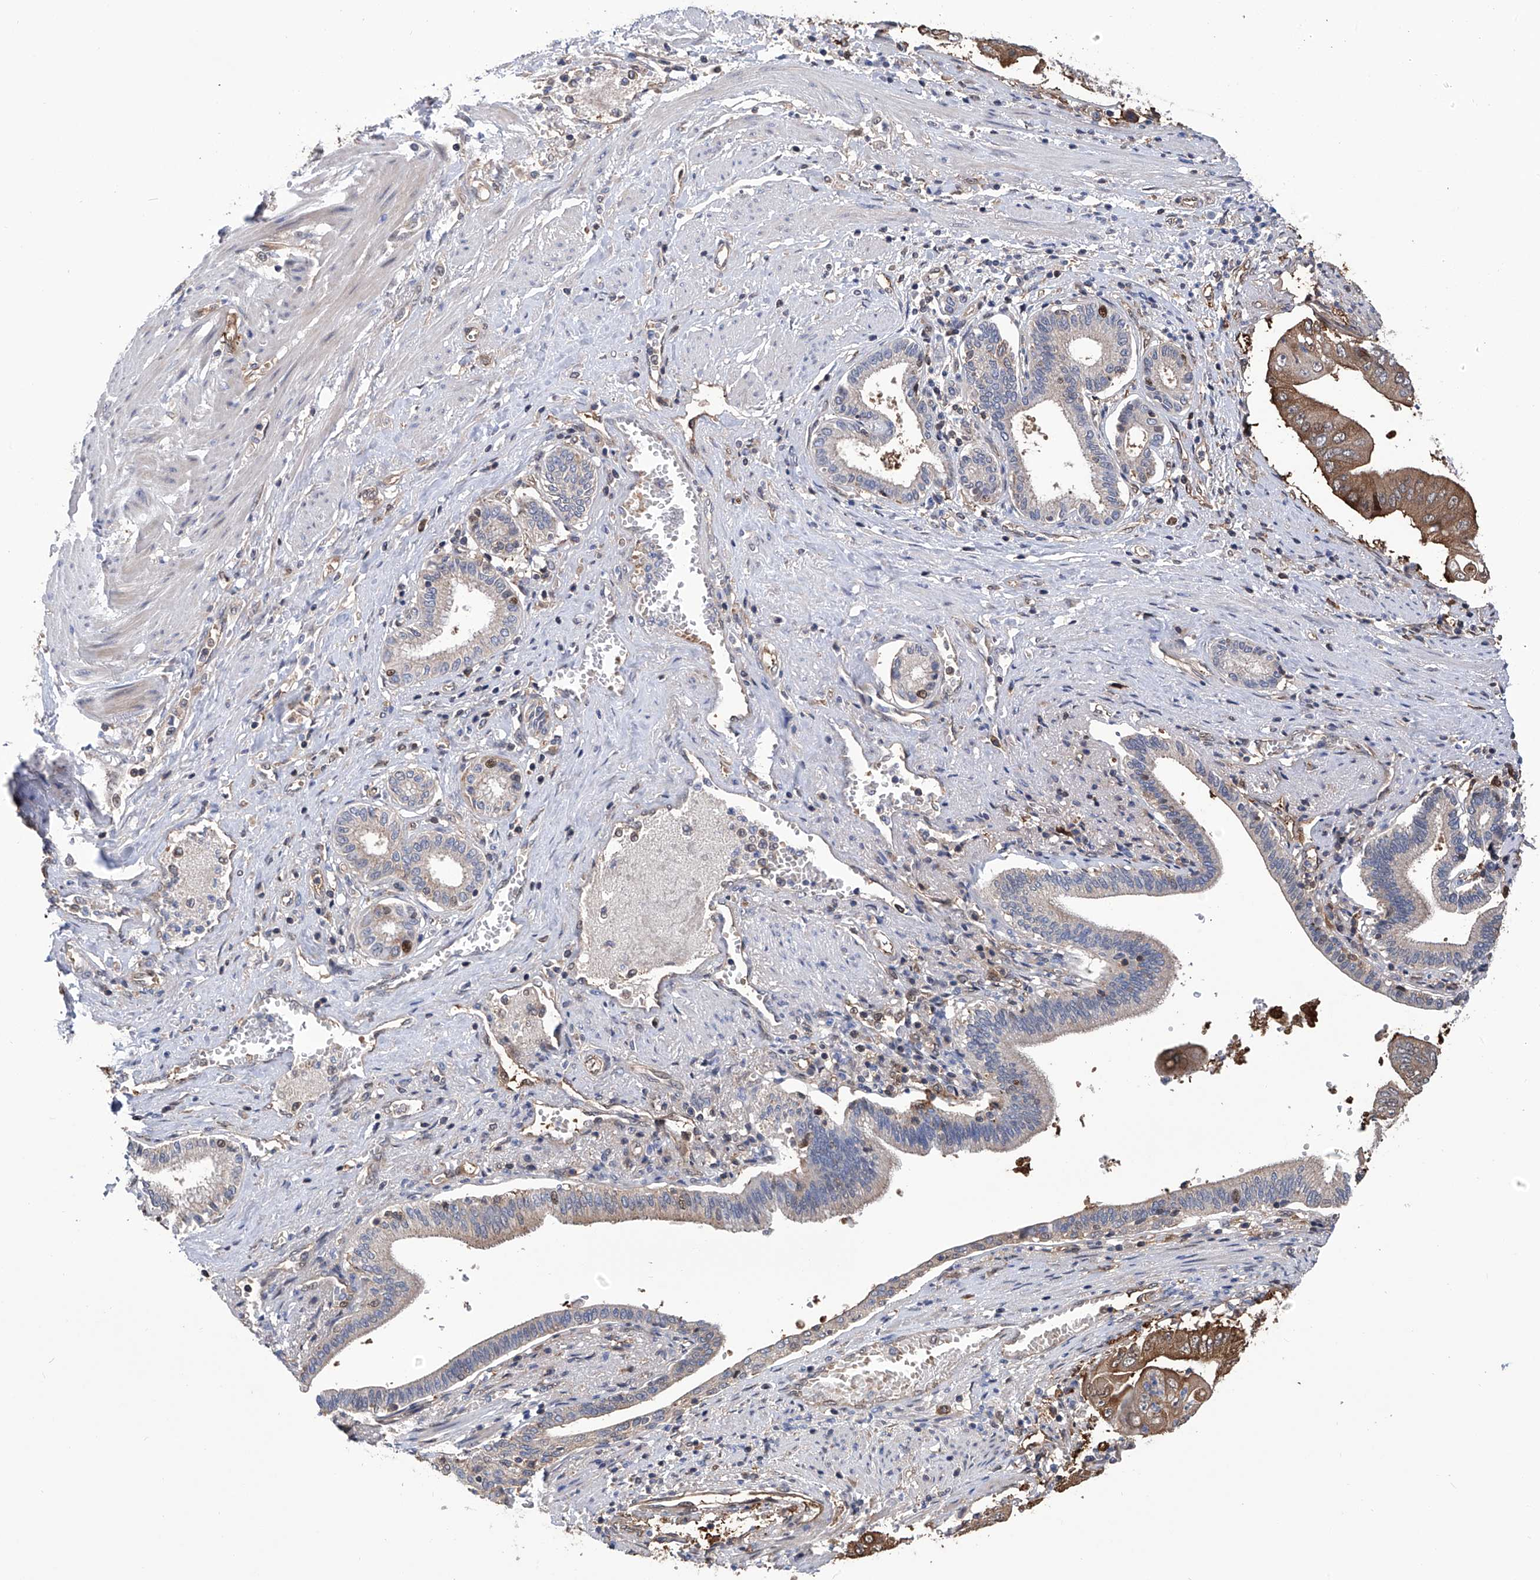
{"staining": {"intensity": "moderate", "quantity": ">75%", "location": "cytoplasmic/membranous"}, "tissue": "pancreatic cancer", "cell_type": "Tumor cells", "image_type": "cancer", "snomed": [{"axis": "morphology", "description": "Adenocarcinoma, NOS"}, {"axis": "topography", "description": "Pancreas"}], "caption": "Human pancreatic cancer (adenocarcinoma) stained with a brown dye displays moderate cytoplasmic/membranous positive positivity in about >75% of tumor cells.", "gene": "NUDT17", "patient": {"sex": "female", "age": 77}}